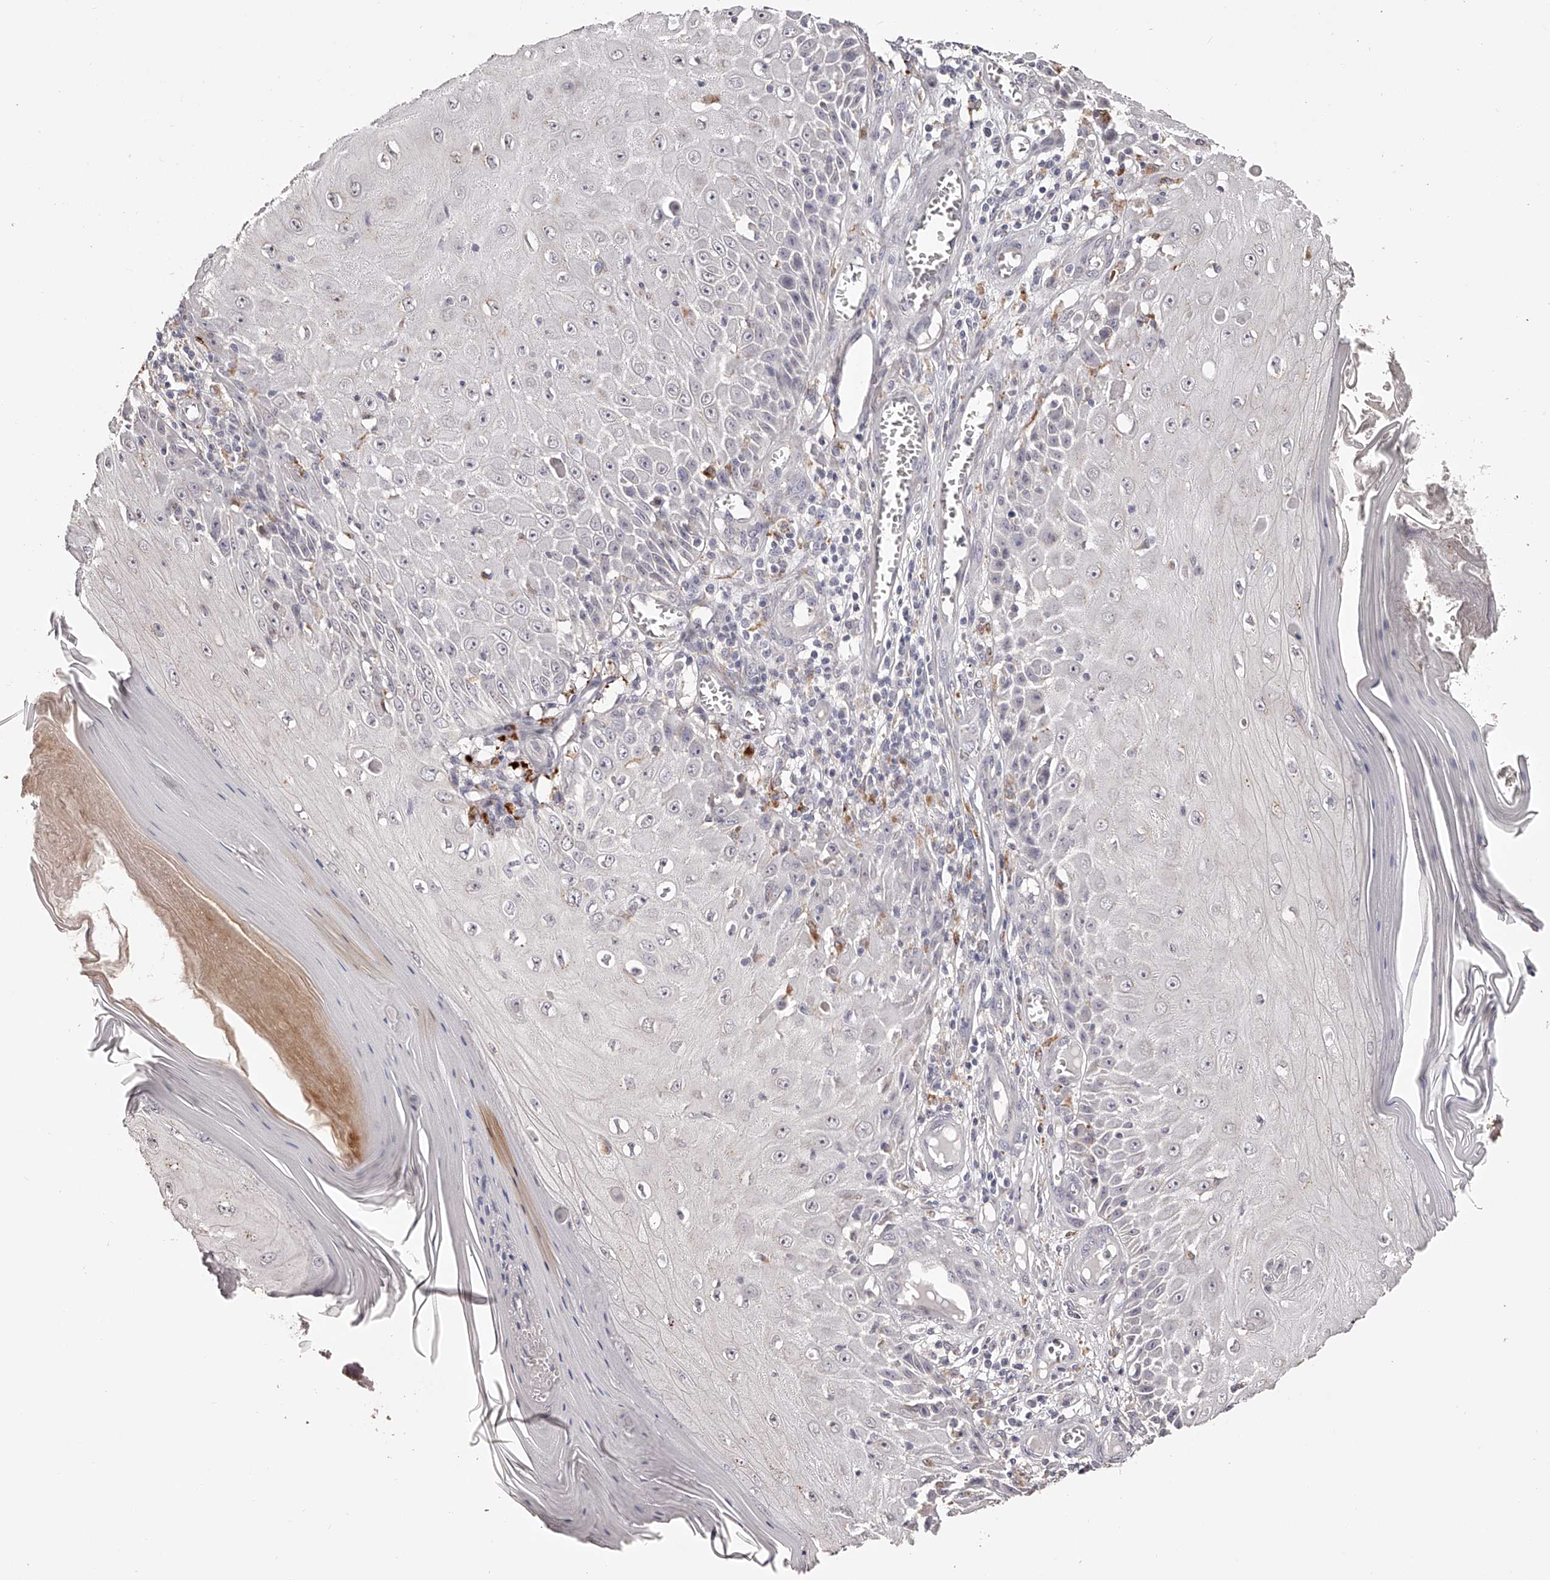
{"staining": {"intensity": "negative", "quantity": "none", "location": "none"}, "tissue": "skin cancer", "cell_type": "Tumor cells", "image_type": "cancer", "snomed": [{"axis": "morphology", "description": "Squamous cell carcinoma, NOS"}, {"axis": "topography", "description": "Skin"}], "caption": "A high-resolution image shows immunohistochemistry (IHC) staining of skin cancer (squamous cell carcinoma), which displays no significant positivity in tumor cells. The staining is performed using DAB brown chromogen with nuclei counter-stained in using hematoxylin.", "gene": "SLC35D3", "patient": {"sex": "female", "age": 73}}